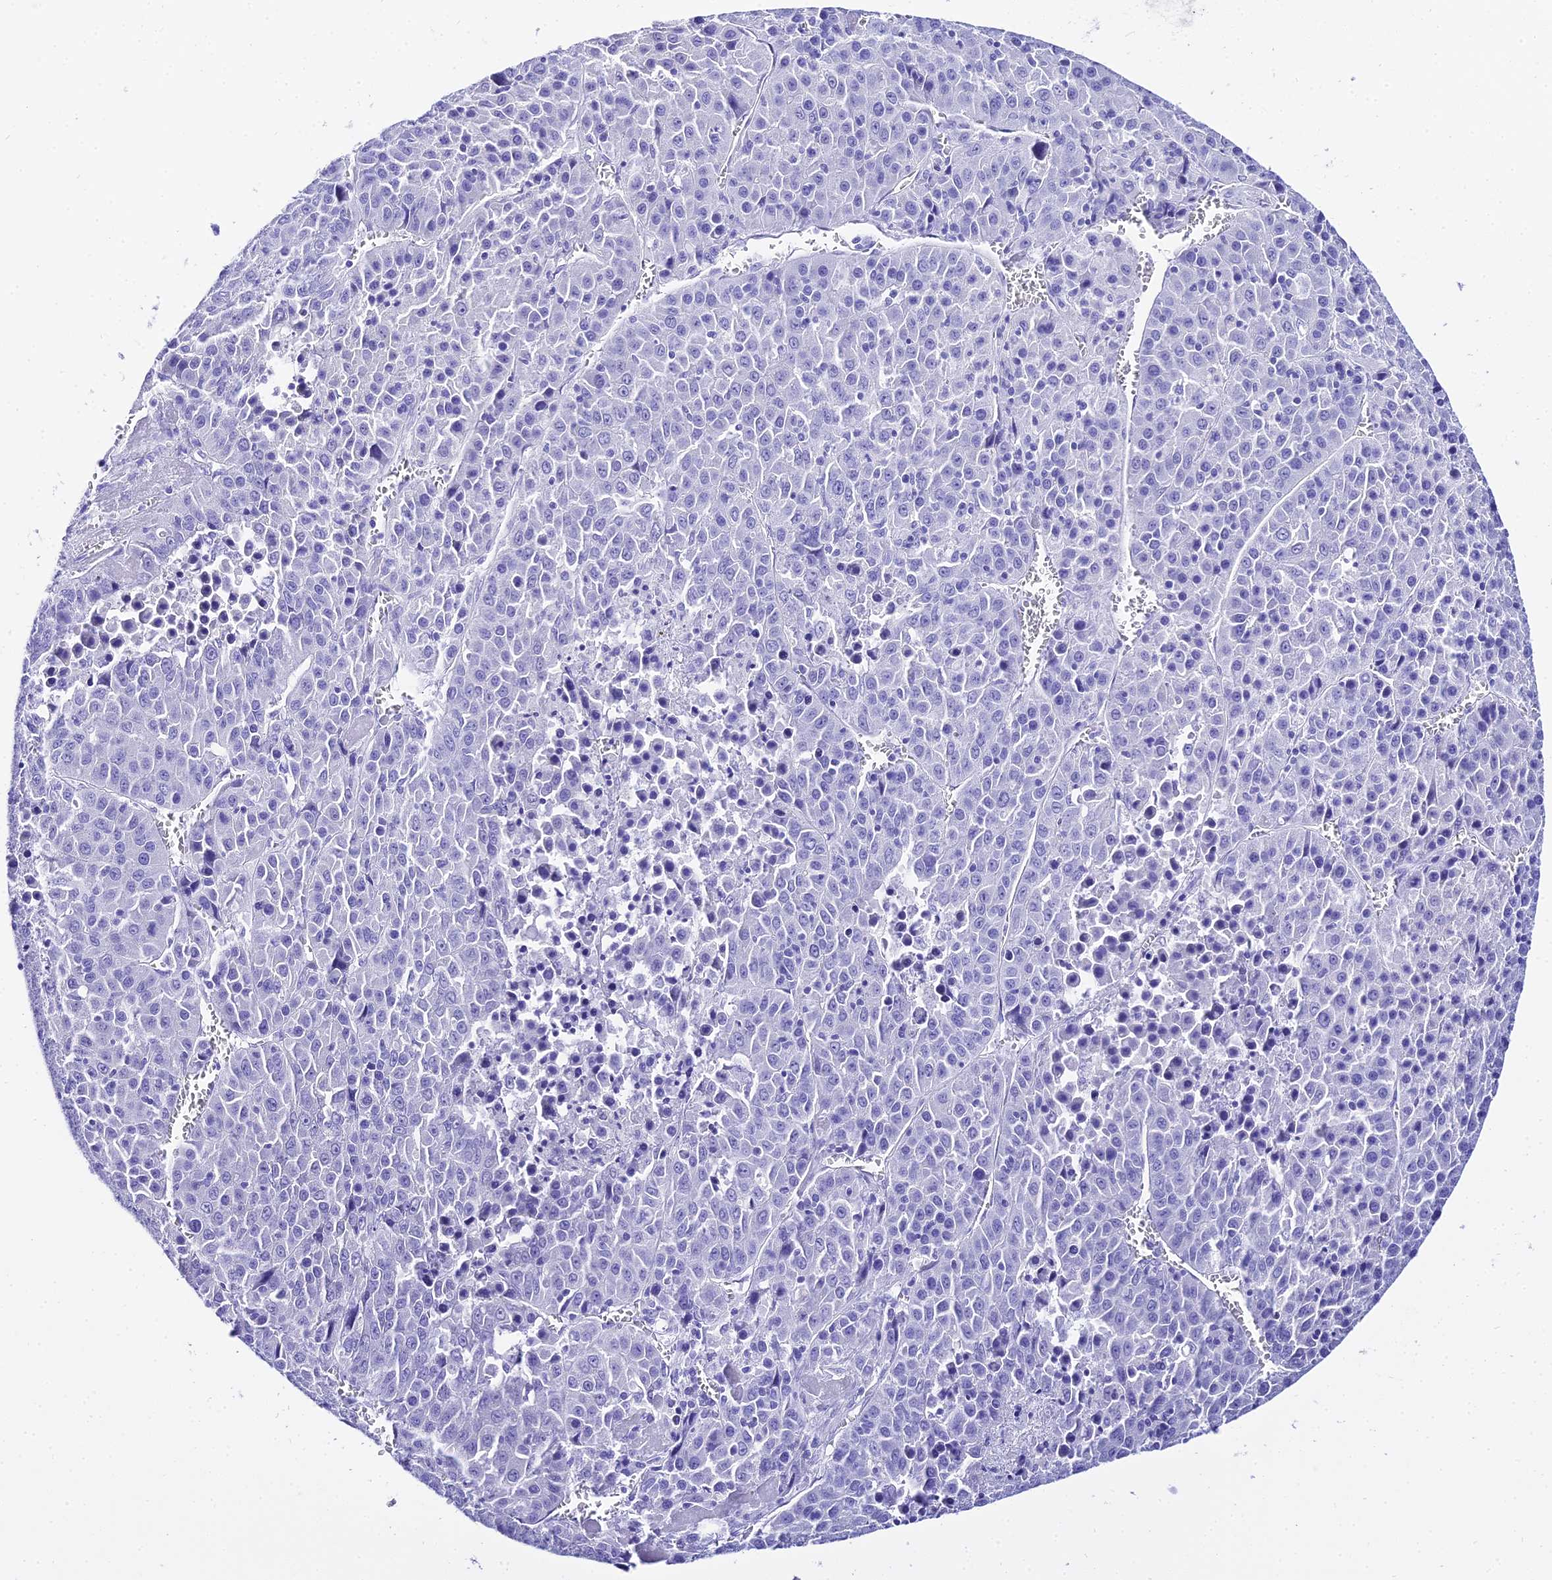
{"staining": {"intensity": "negative", "quantity": "none", "location": "none"}, "tissue": "liver cancer", "cell_type": "Tumor cells", "image_type": "cancer", "snomed": [{"axis": "morphology", "description": "Carcinoma, Hepatocellular, NOS"}, {"axis": "topography", "description": "Liver"}], "caption": "Tumor cells are negative for brown protein staining in liver hepatocellular carcinoma.", "gene": "TRMT44", "patient": {"sex": "female", "age": 53}}